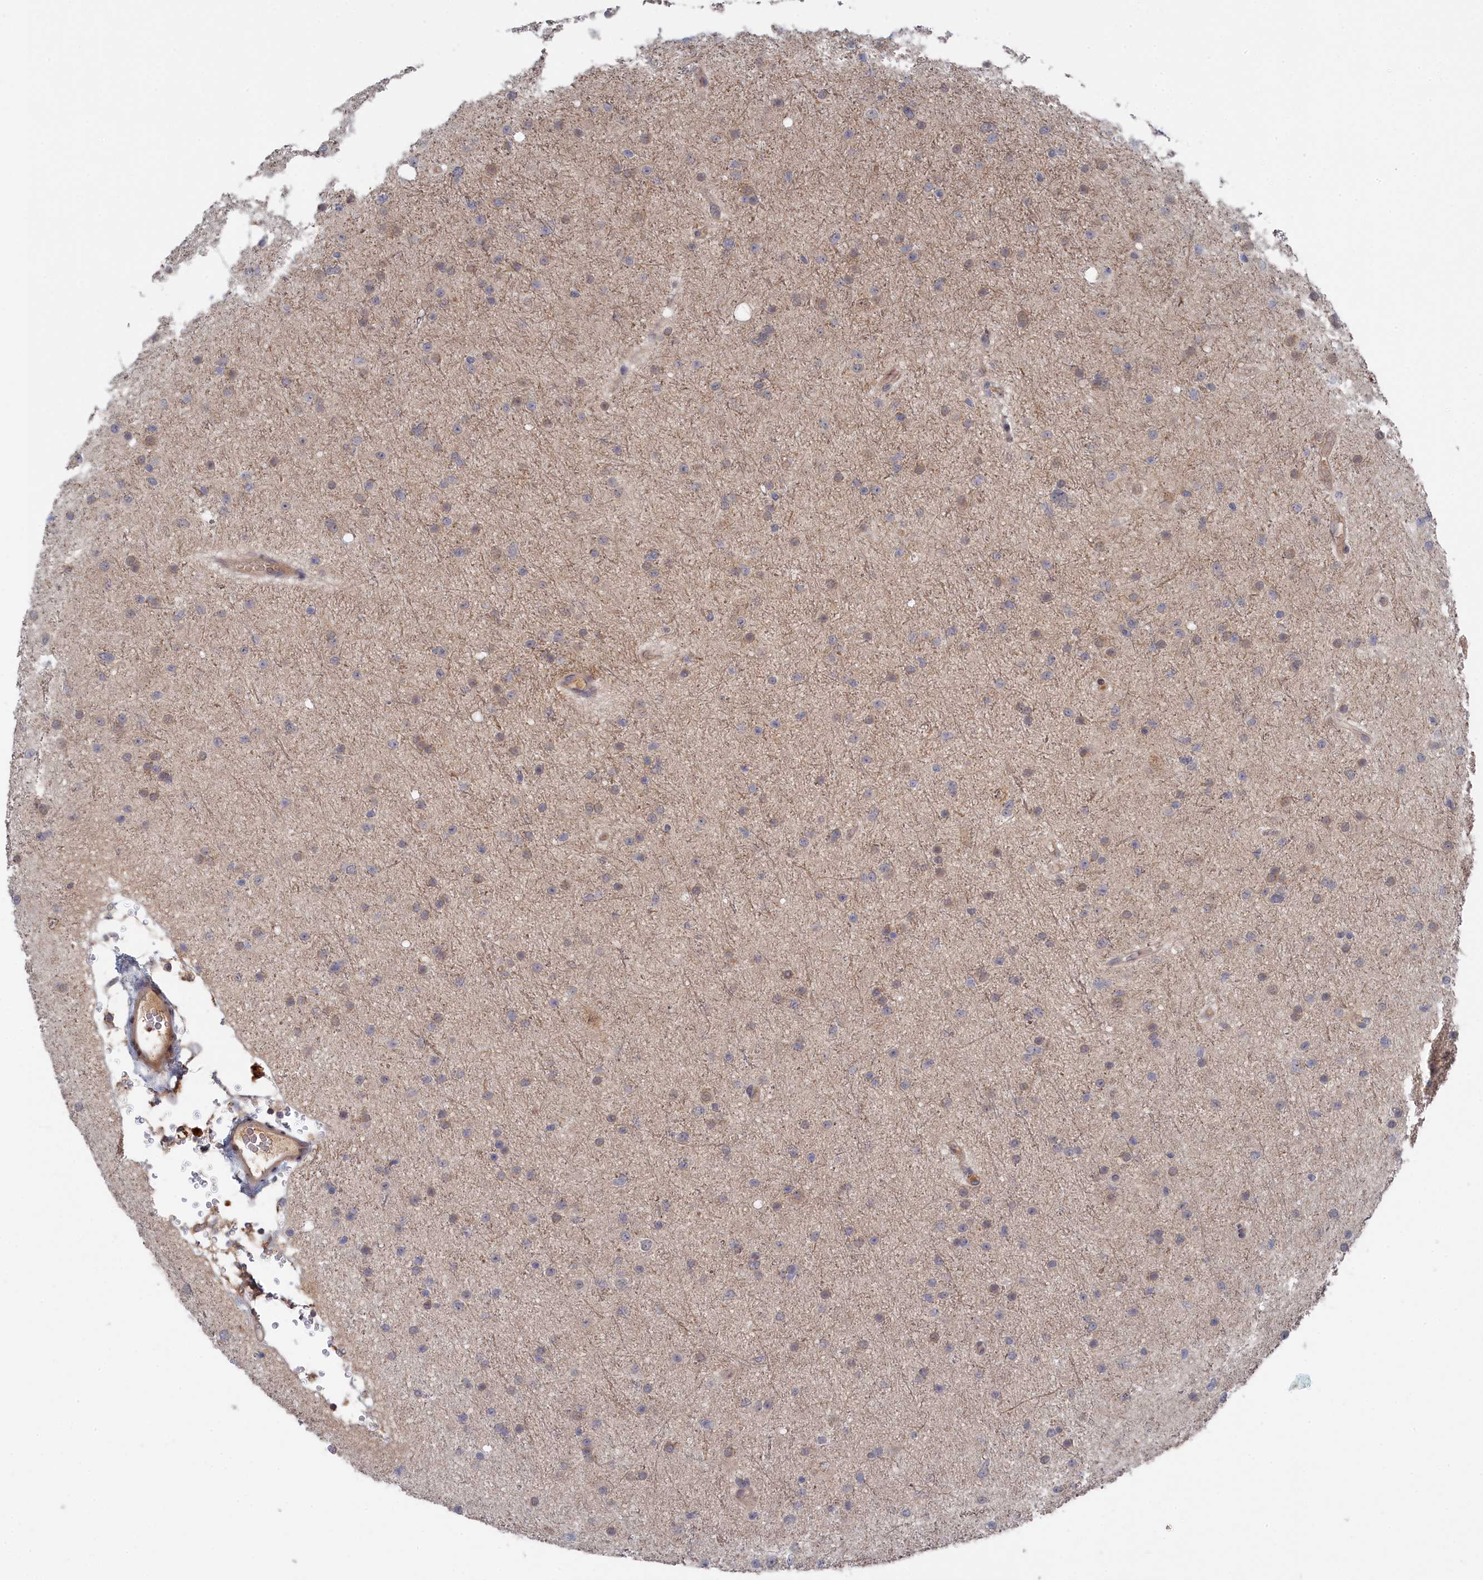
{"staining": {"intensity": "negative", "quantity": "none", "location": "none"}, "tissue": "glioma", "cell_type": "Tumor cells", "image_type": "cancer", "snomed": [{"axis": "morphology", "description": "Glioma, malignant, Low grade"}, {"axis": "topography", "description": "Cerebral cortex"}], "caption": "A high-resolution histopathology image shows immunohistochemistry (IHC) staining of low-grade glioma (malignant), which demonstrates no significant staining in tumor cells.", "gene": "IRGQ", "patient": {"sex": "female", "age": 39}}